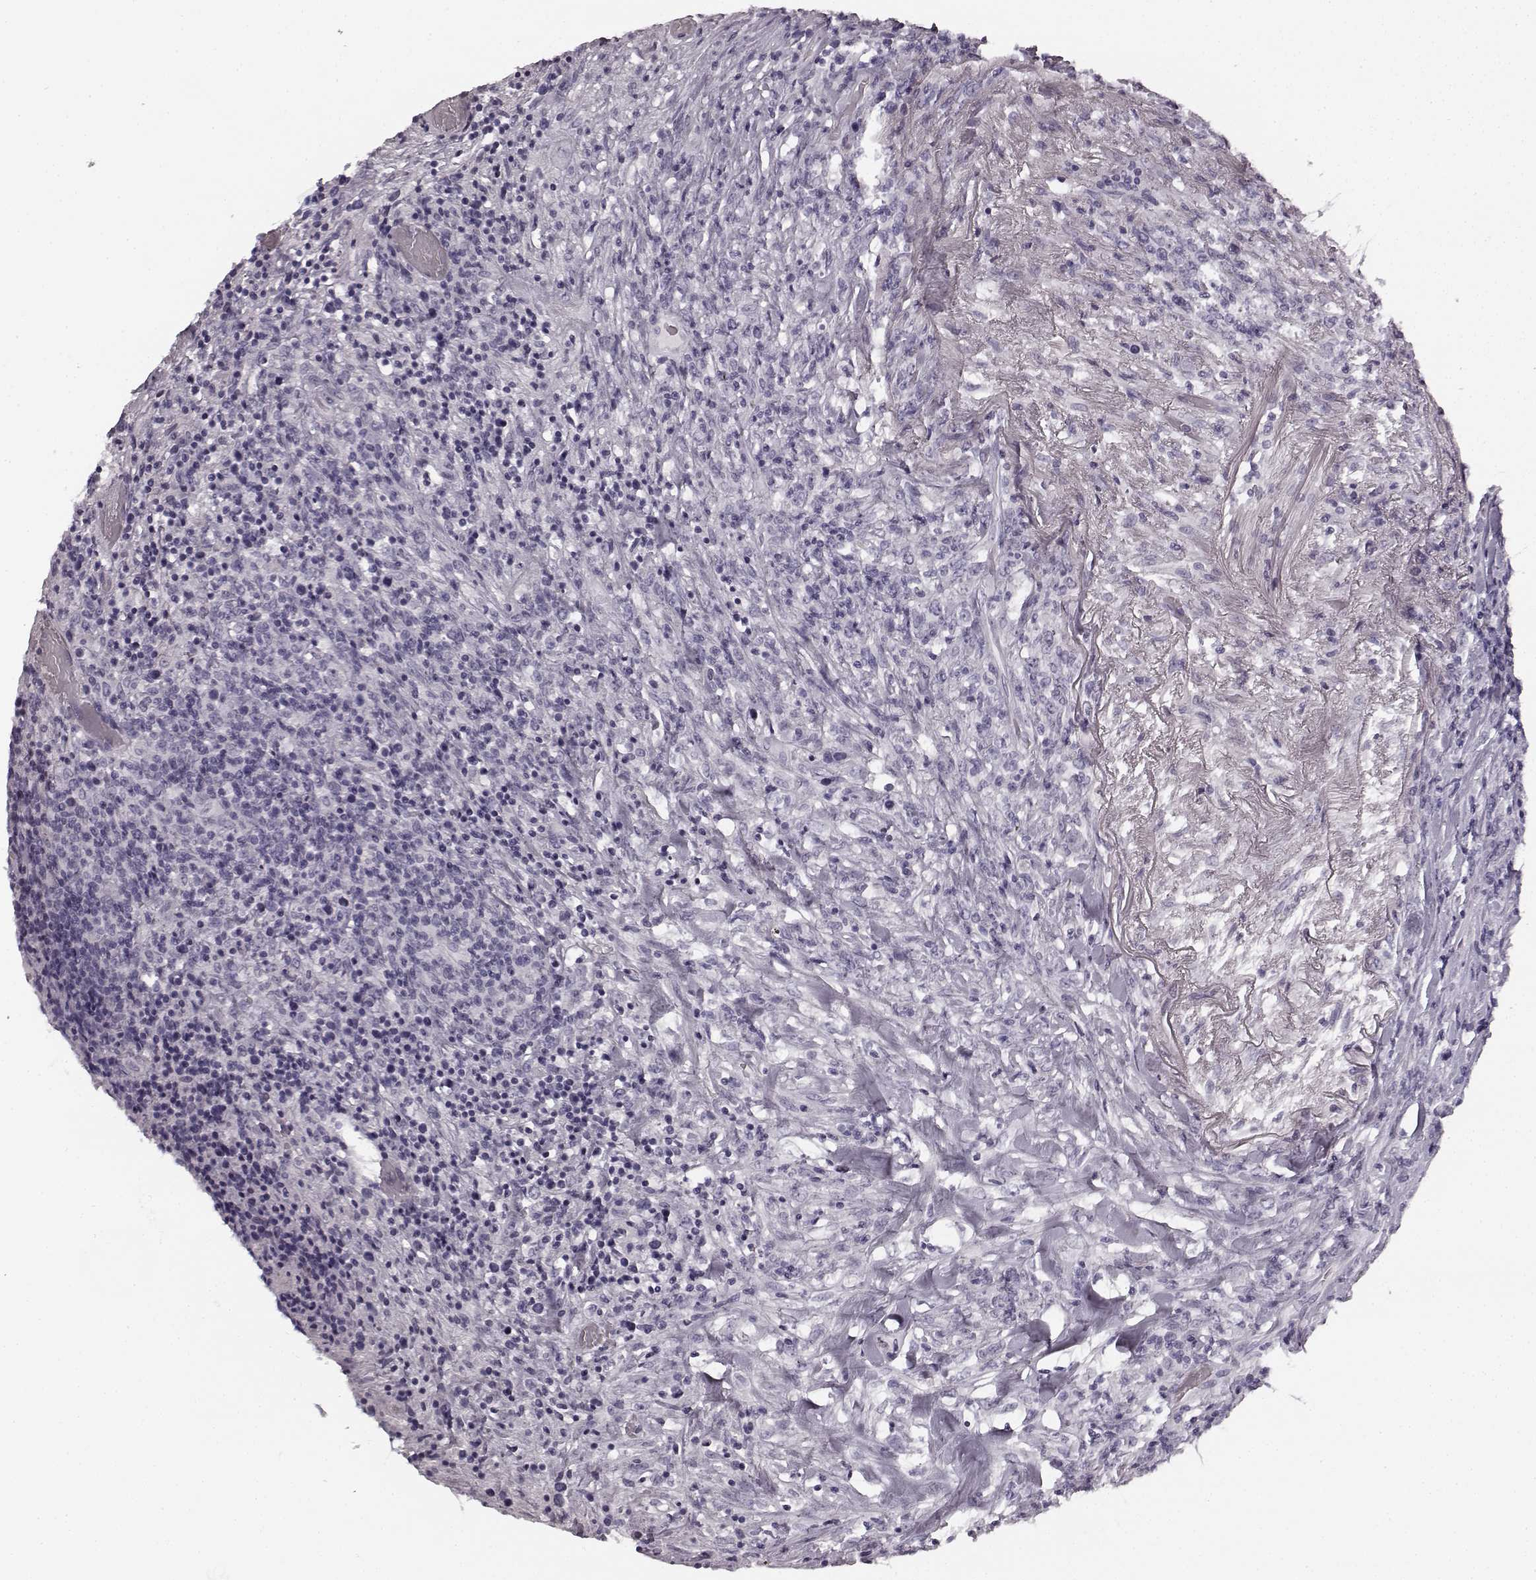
{"staining": {"intensity": "negative", "quantity": "none", "location": "none"}, "tissue": "lymphoma", "cell_type": "Tumor cells", "image_type": "cancer", "snomed": [{"axis": "morphology", "description": "Malignant lymphoma, non-Hodgkin's type, High grade"}, {"axis": "topography", "description": "Lung"}], "caption": "This is a micrograph of IHC staining of lymphoma, which shows no expression in tumor cells. (Stains: DAB (3,3'-diaminobenzidine) immunohistochemistry (IHC) with hematoxylin counter stain, Microscopy: brightfield microscopy at high magnification).", "gene": "TMPRSS15", "patient": {"sex": "male", "age": 79}}